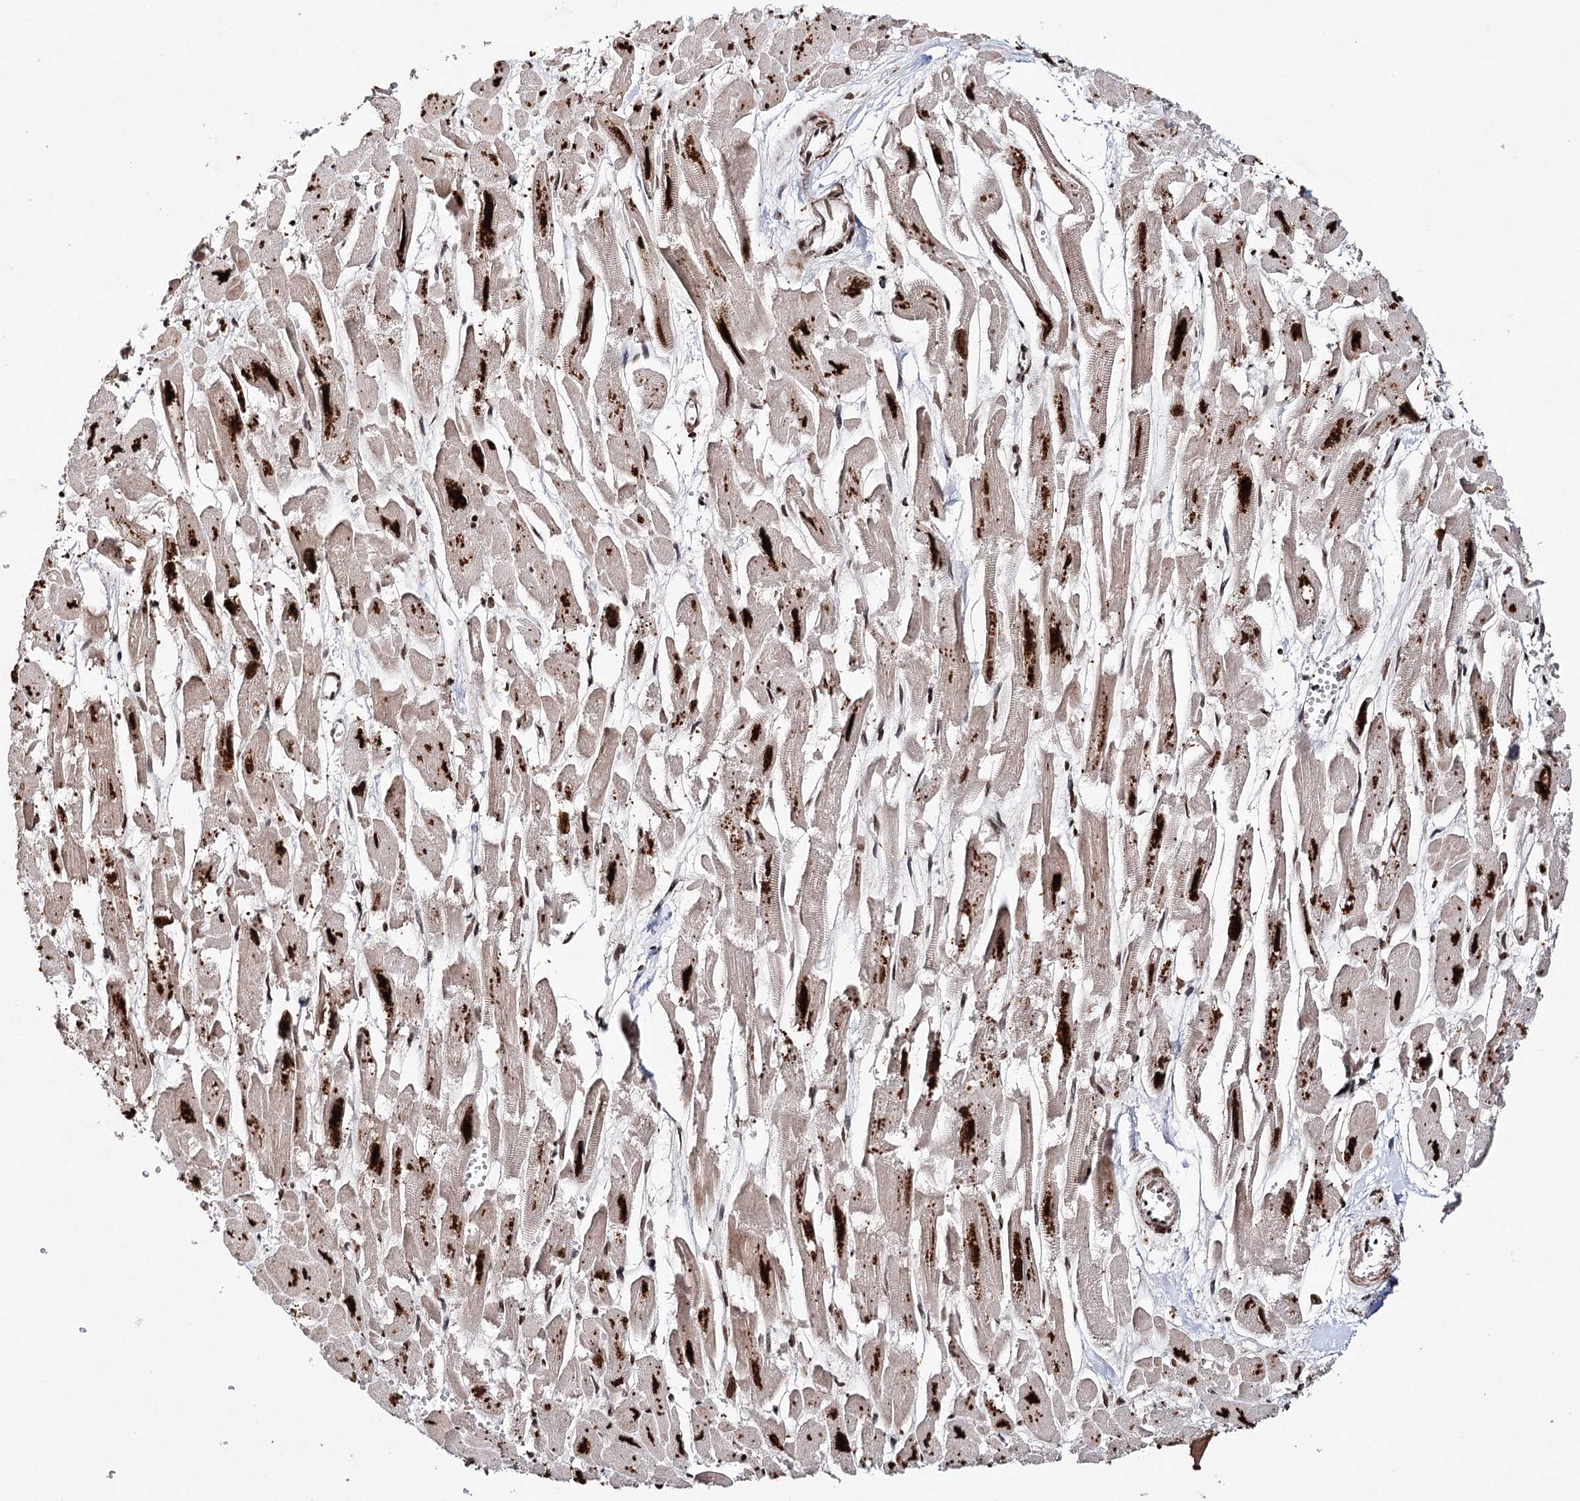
{"staining": {"intensity": "strong", "quantity": ">75%", "location": "nuclear"}, "tissue": "heart muscle", "cell_type": "Cardiomyocytes", "image_type": "normal", "snomed": [{"axis": "morphology", "description": "Normal tissue, NOS"}, {"axis": "topography", "description": "Heart"}], "caption": "Protein expression analysis of benign heart muscle exhibits strong nuclear expression in approximately >75% of cardiomyocytes.", "gene": "MATR3", "patient": {"sex": "male", "age": 54}}